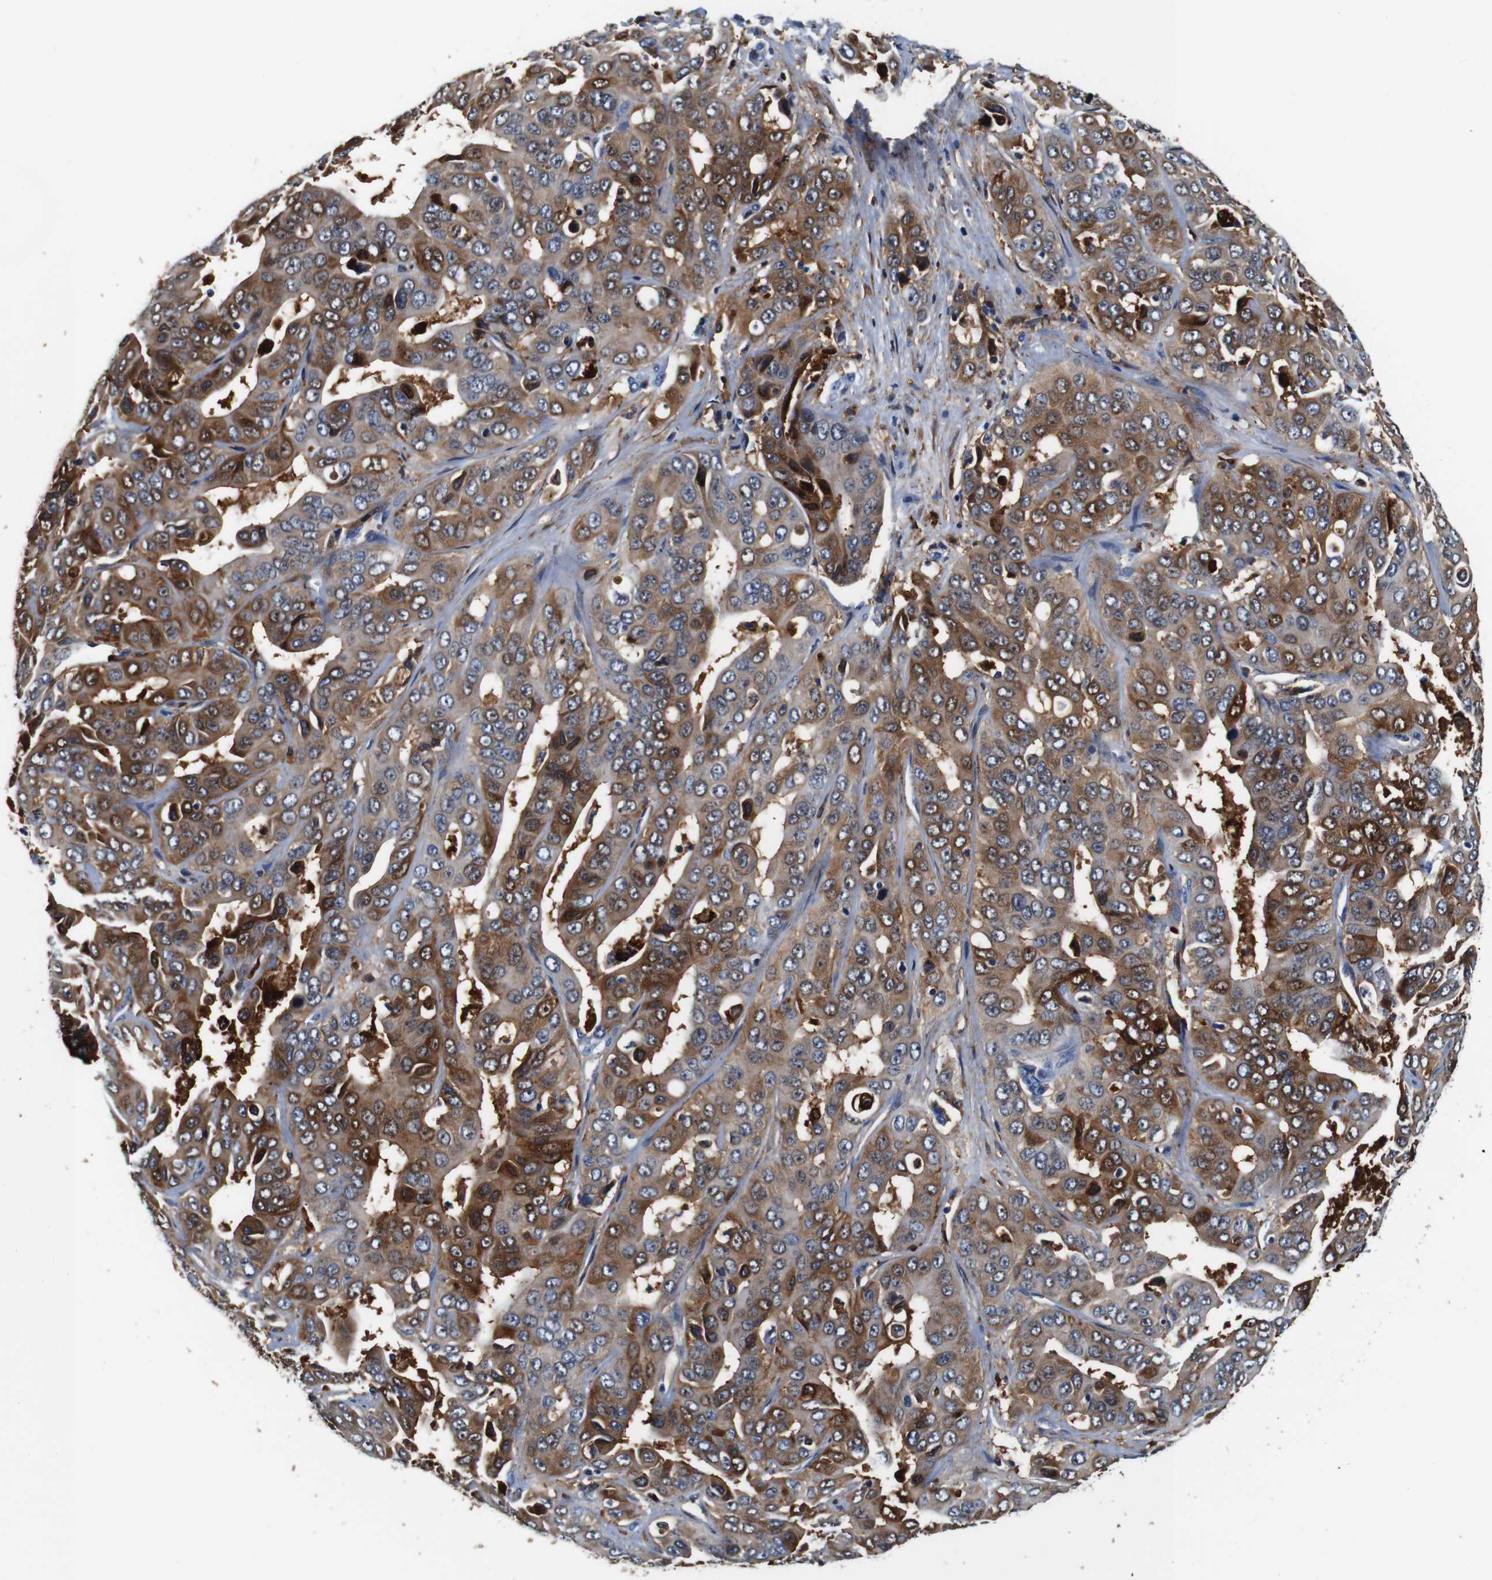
{"staining": {"intensity": "moderate", "quantity": ">75%", "location": "cytoplasmic/membranous"}, "tissue": "liver cancer", "cell_type": "Tumor cells", "image_type": "cancer", "snomed": [{"axis": "morphology", "description": "Cholangiocarcinoma"}, {"axis": "topography", "description": "Liver"}], "caption": "Tumor cells exhibit medium levels of moderate cytoplasmic/membranous positivity in approximately >75% of cells in human cholangiocarcinoma (liver).", "gene": "ANXA1", "patient": {"sex": "female", "age": 52}}